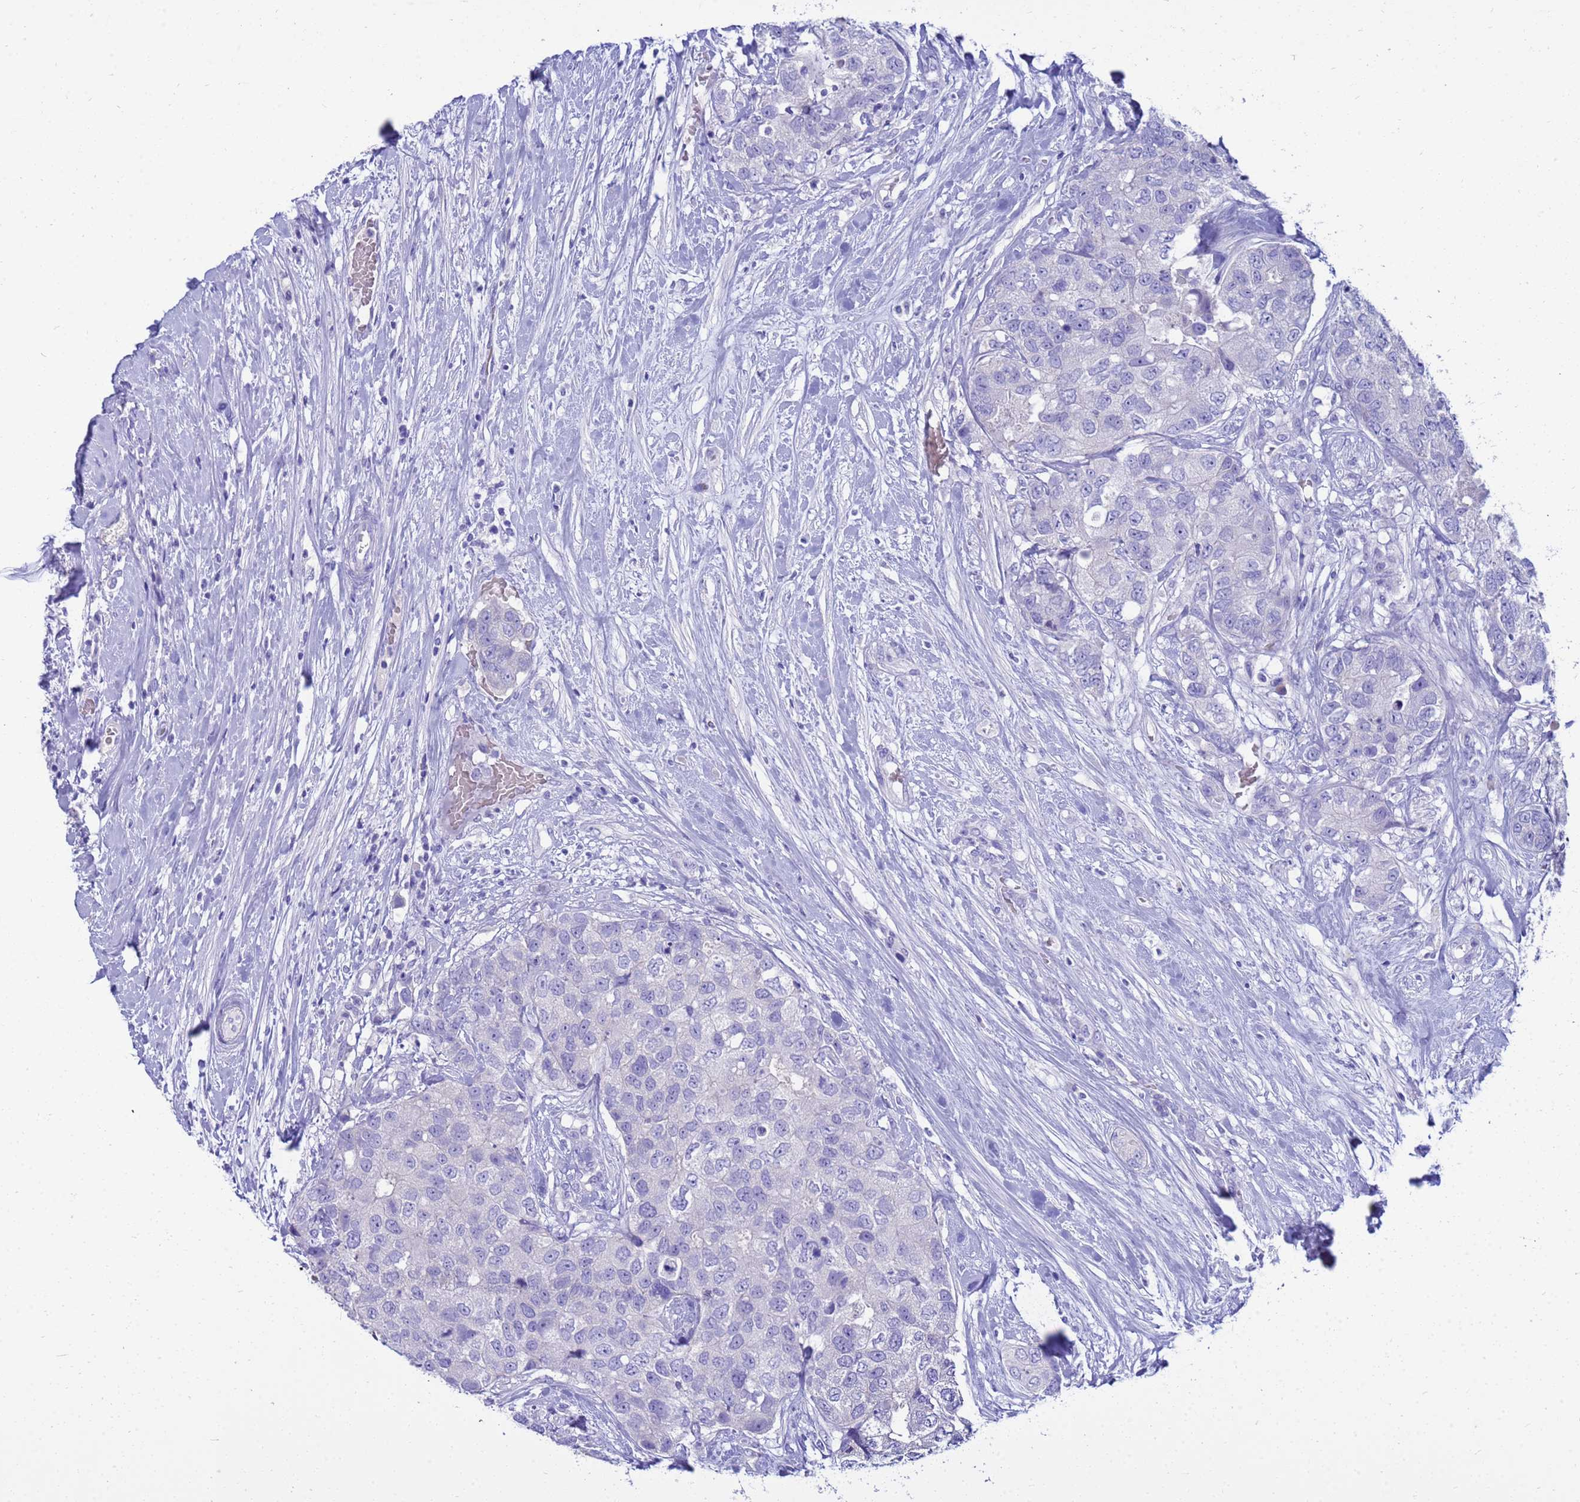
{"staining": {"intensity": "negative", "quantity": "none", "location": "none"}, "tissue": "breast cancer", "cell_type": "Tumor cells", "image_type": "cancer", "snomed": [{"axis": "morphology", "description": "Duct carcinoma"}, {"axis": "topography", "description": "Breast"}], "caption": "High power microscopy micrograph of an immunohistochemistry photomicrograph of infiltrating ductal carcinoma (breast), revealing no significant expression in tumor cells.", "gene": "SYCN", "patient": {"sex": "female", "age": 62}}